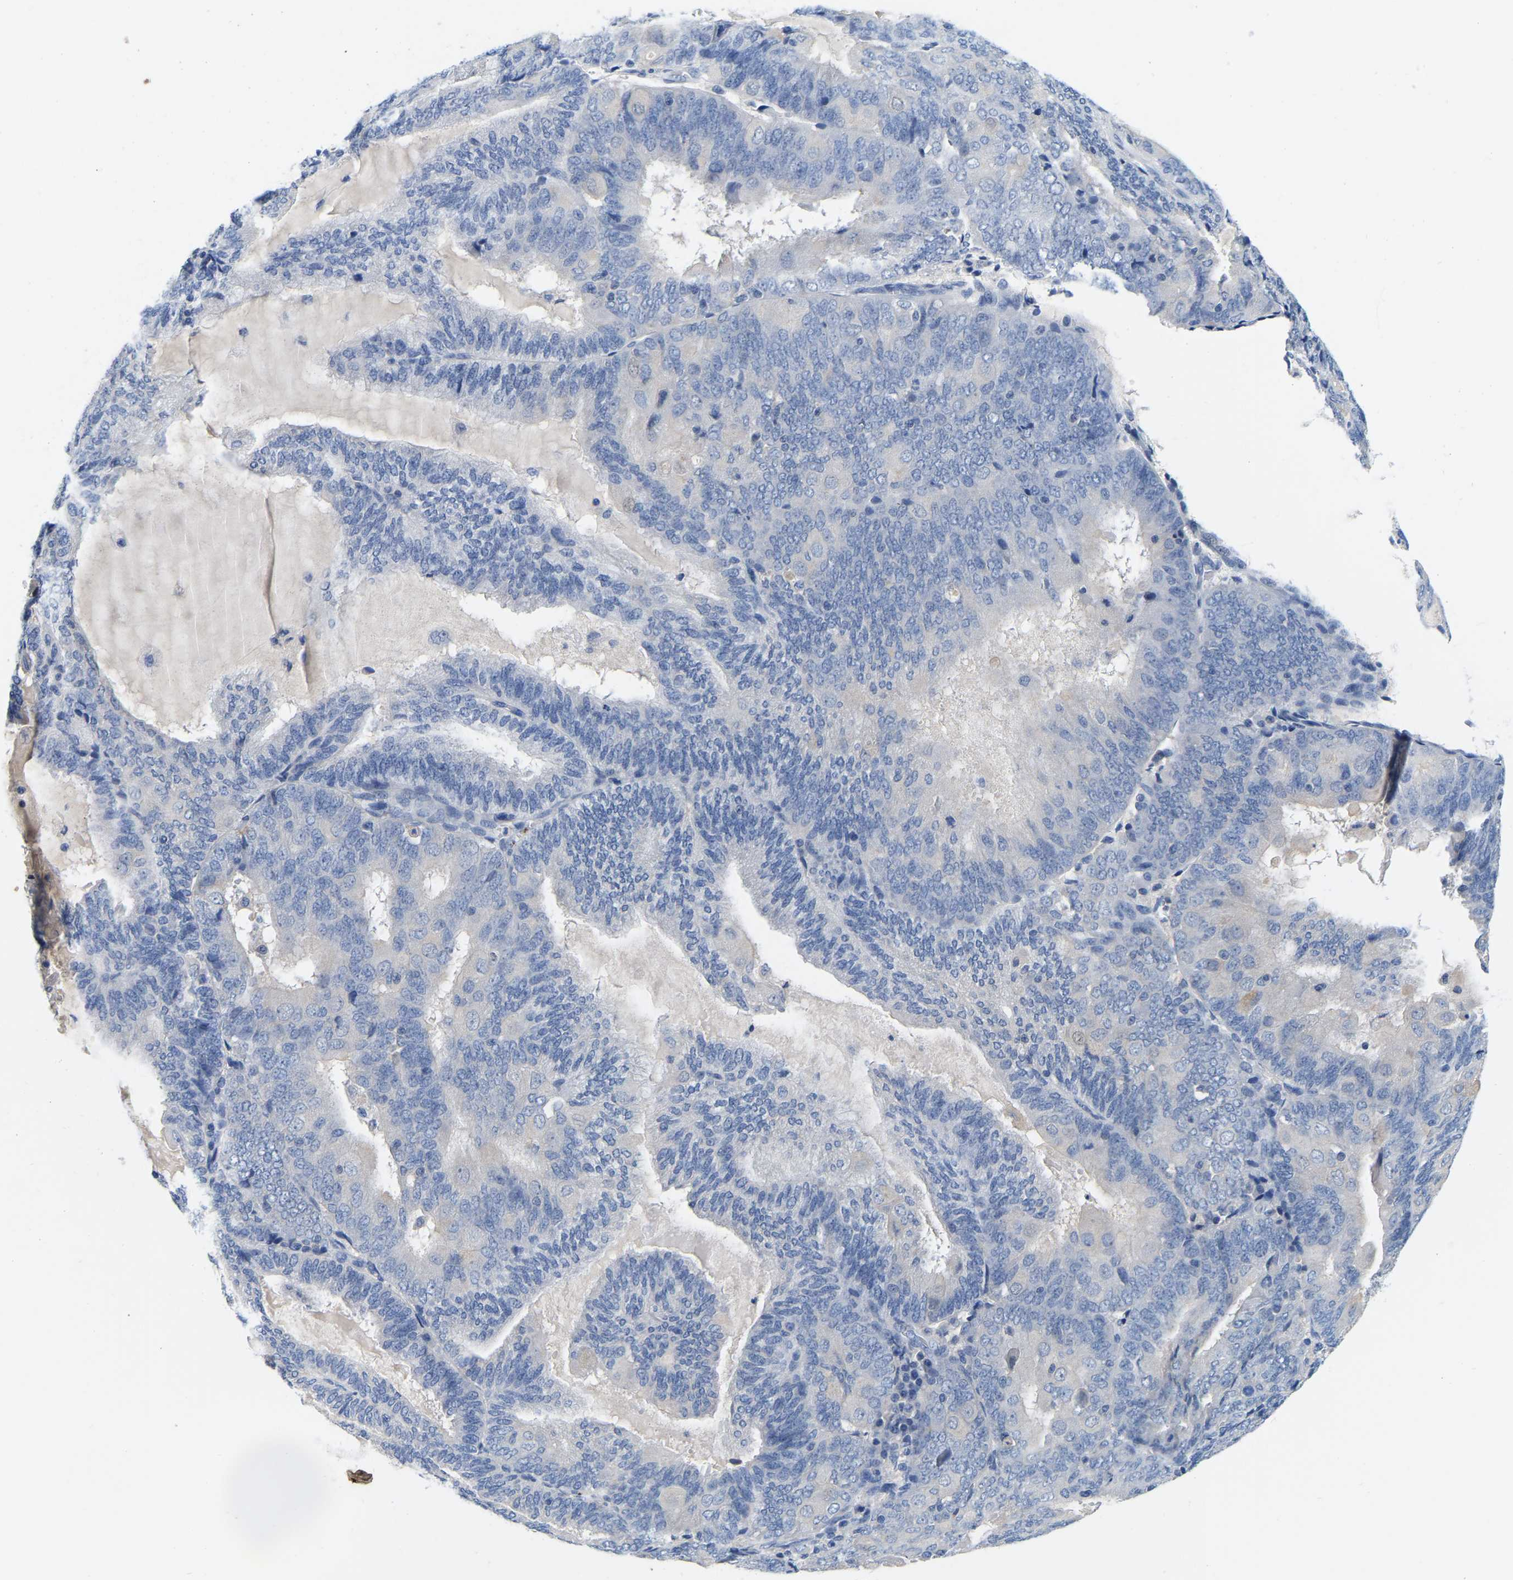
{"staining": {"intensity": "negative", "quantity": "none", "location": "none"}, "tissue": "endometrial cancer", "cell_type": "Tumor cells", "image_type": "cancer", "snomed": [{"axis": "morphology", "description": "Adenocarcinoma, NOS"}, {"axis": "topography", "description": "Endometrium"}], "caption": "High power microscopy image of an immunohistochemistry micrograph of endometrial cancer, revealing no significant staining in tumor cells.", "gene": "RAB27B", "patient": {"sex": "female", "age": 81}}